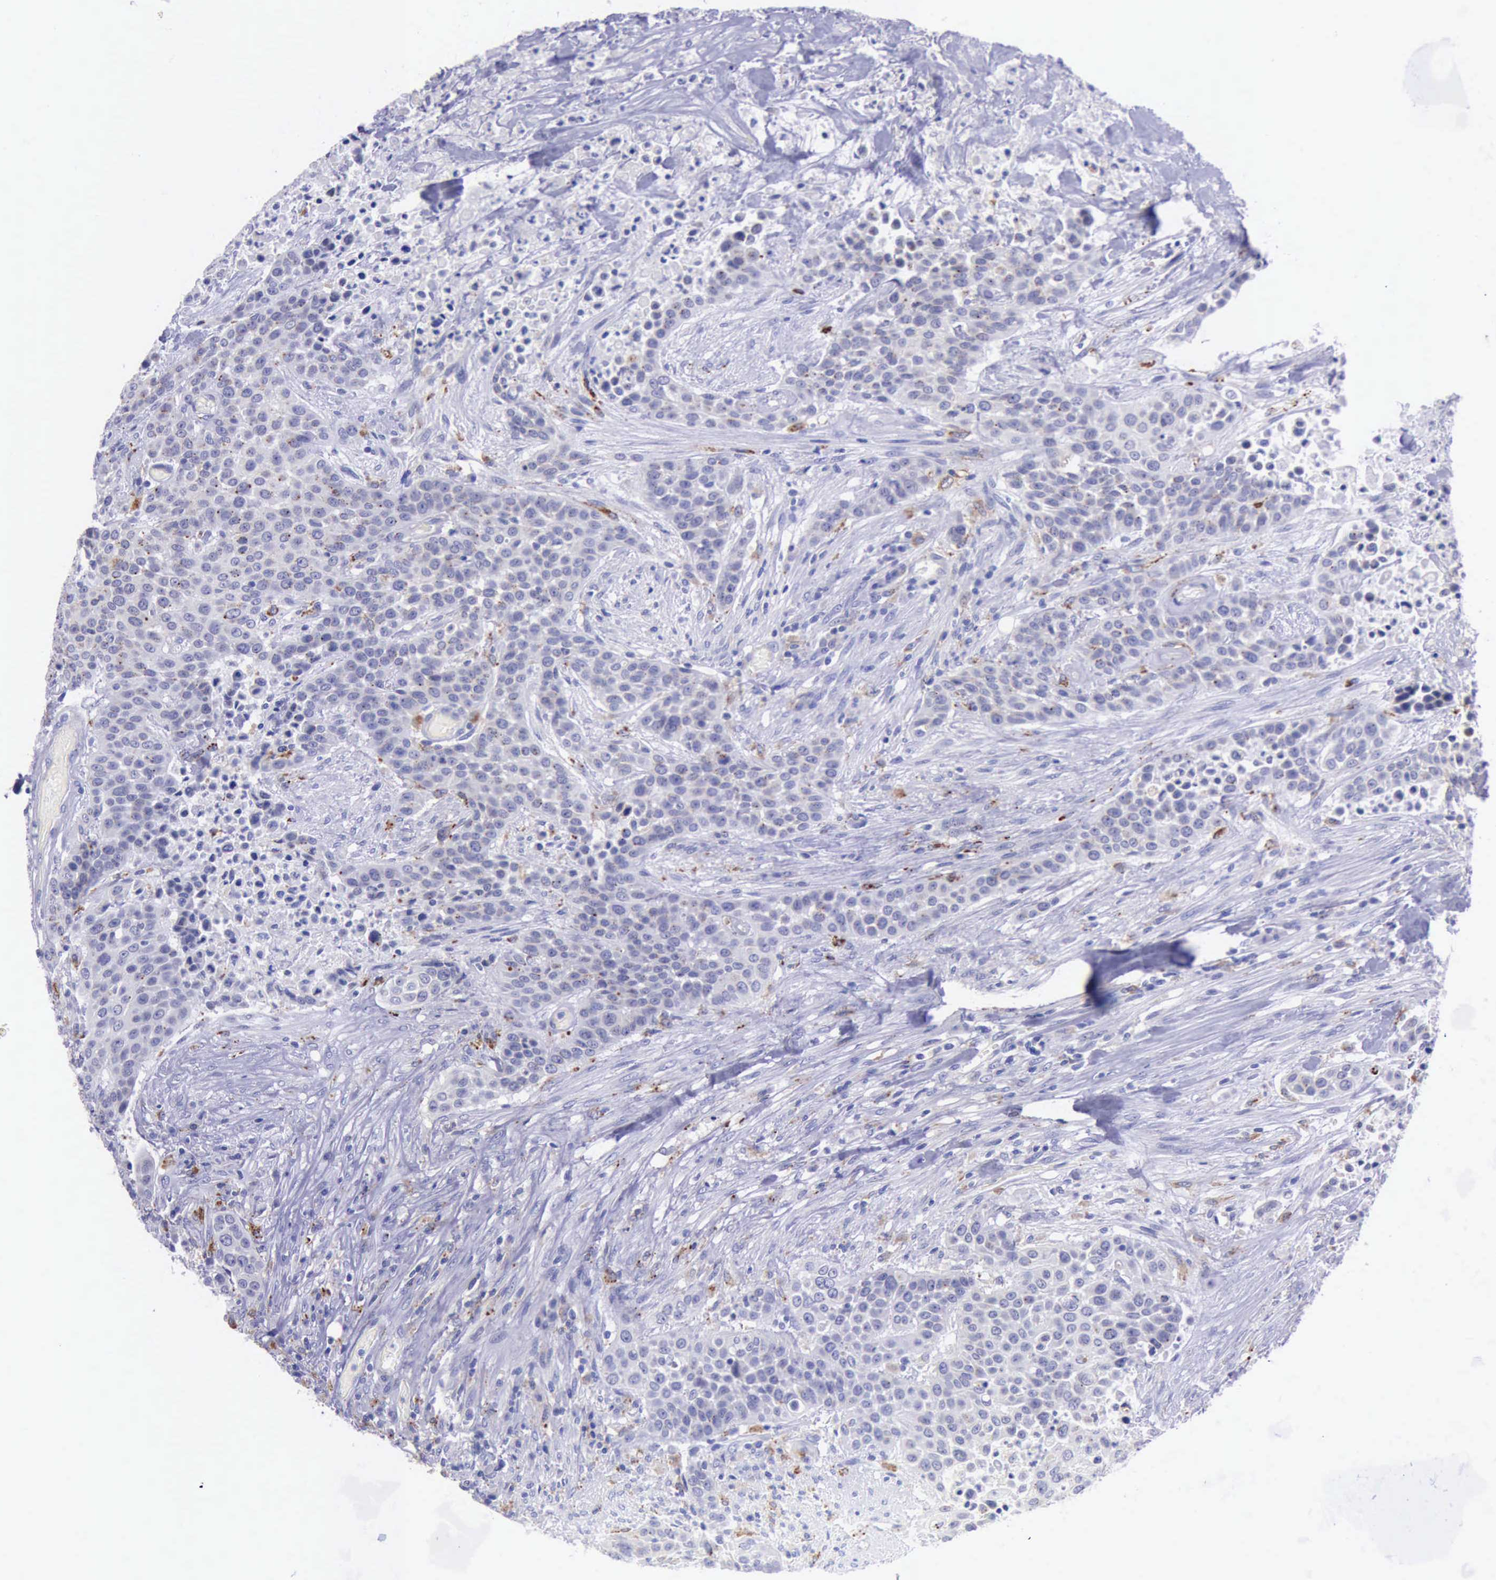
{"staining": {"intensity": "weak", "quantity": "<25%", "location": "cytoplasmic/membranous"}, "tissue": "urothelial cancer", "cell_type": "Tumor cells", "image_type": "cancer", "snomed": [{"axis": "morphology", "description": "Urothelial carcinoma, High grade"}, {"axis": "topography", "description": "Urinary bladder"}], "caption": "Urothelial cancer was stained to show a protein in brown. There is no significant positivity in tumor cells. (Brightfield microscopy of DAB (3,3'-diaminobenzidine) immunohistochemistry at high magnification).", "gene": "GLA", "patient": {"sex": "male", "age": 74}}